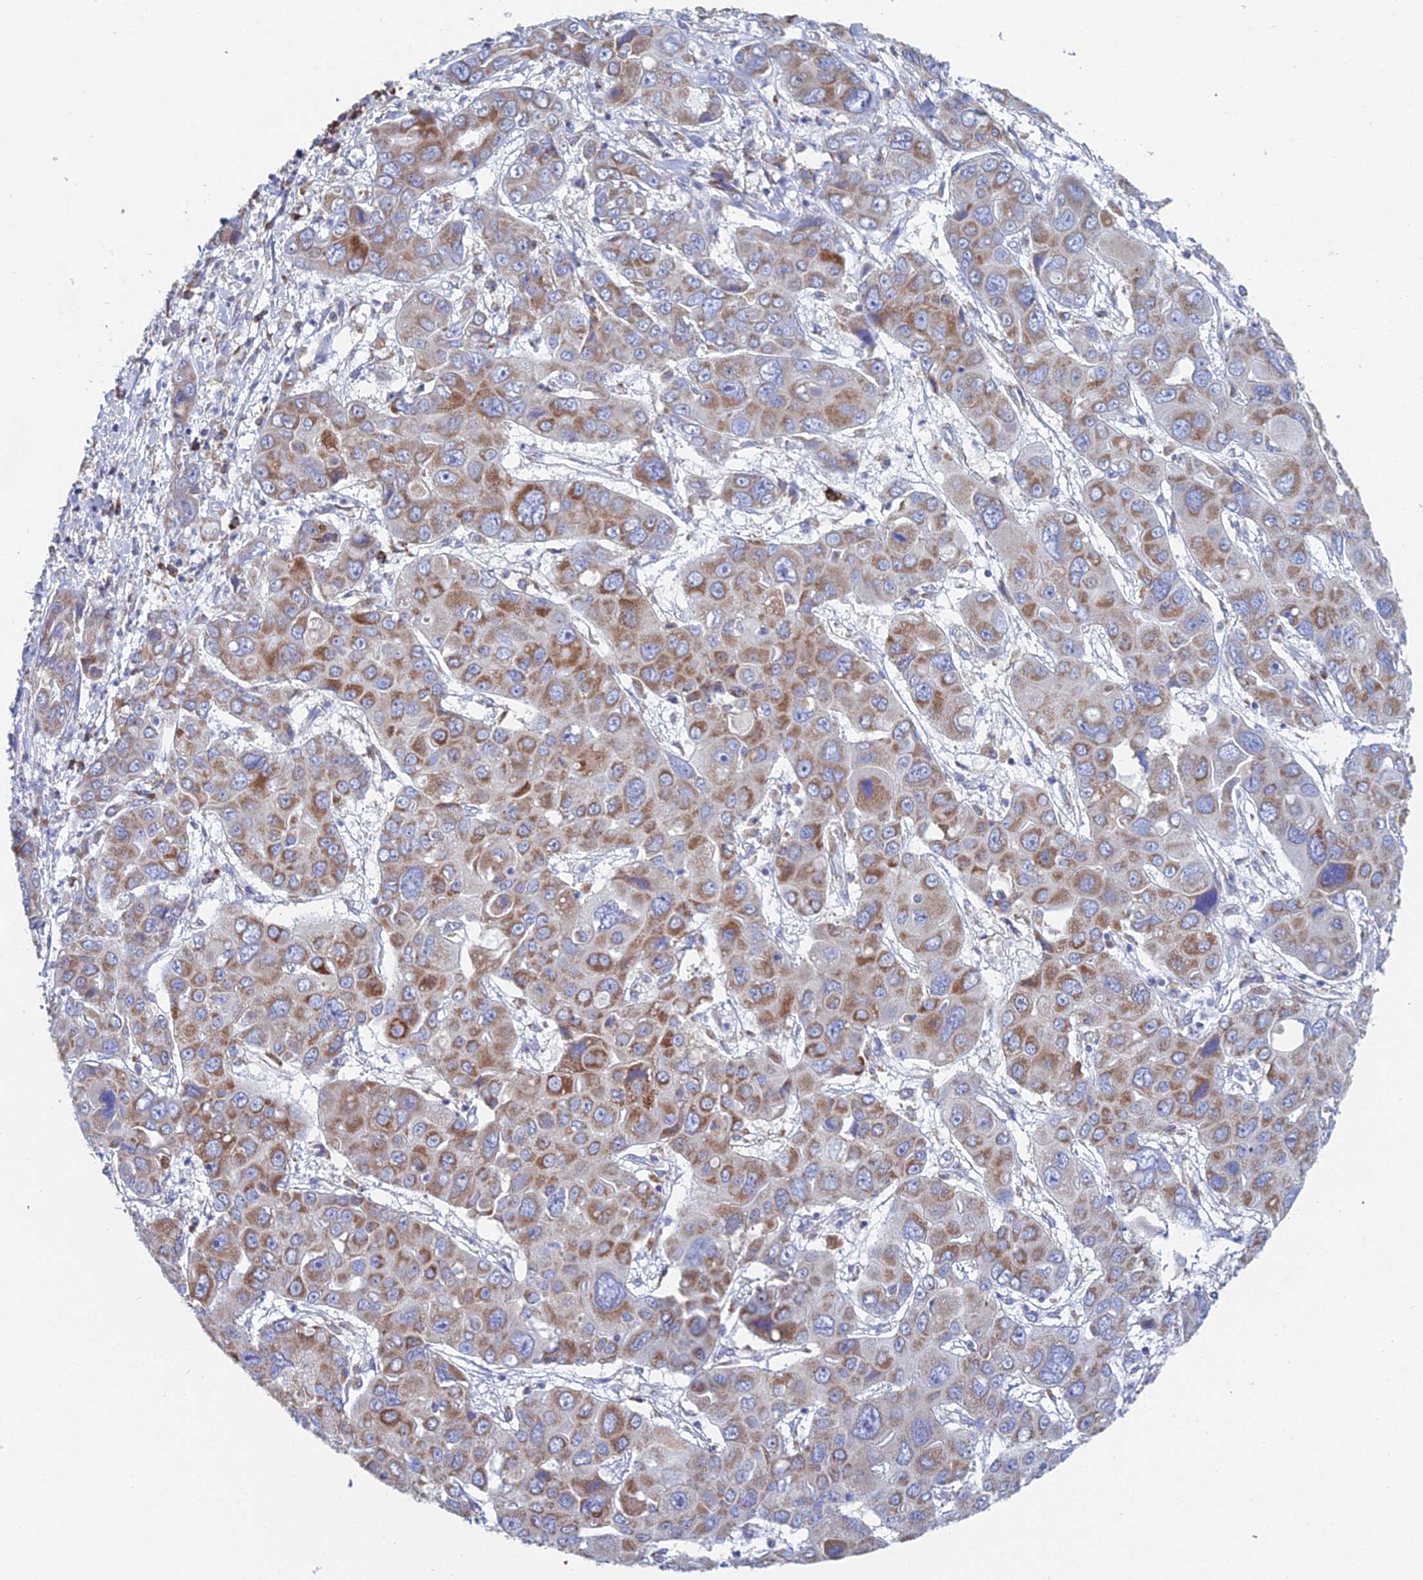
{"staining": {"intensity": "moderate", "quantity": "25%-75%", "location": "cytoplasmic/membranous"}, "tissue": "liver cancer", "cell_type": "Tumor cells", "image_type": "cancer", "snomed": [{"axis": "morphology", "description": "Cholangiocarcinoma"}, {"axis": "topography", "description": "Liver"}], "caption": "Moderate cytoplasmic/membranous positivity is seen in approximately 25%-75% of tumor cells in liver cholangiocarcinoma.", "gene": "CRACR2B", "patient": {"sex": "male", "age": 67}}